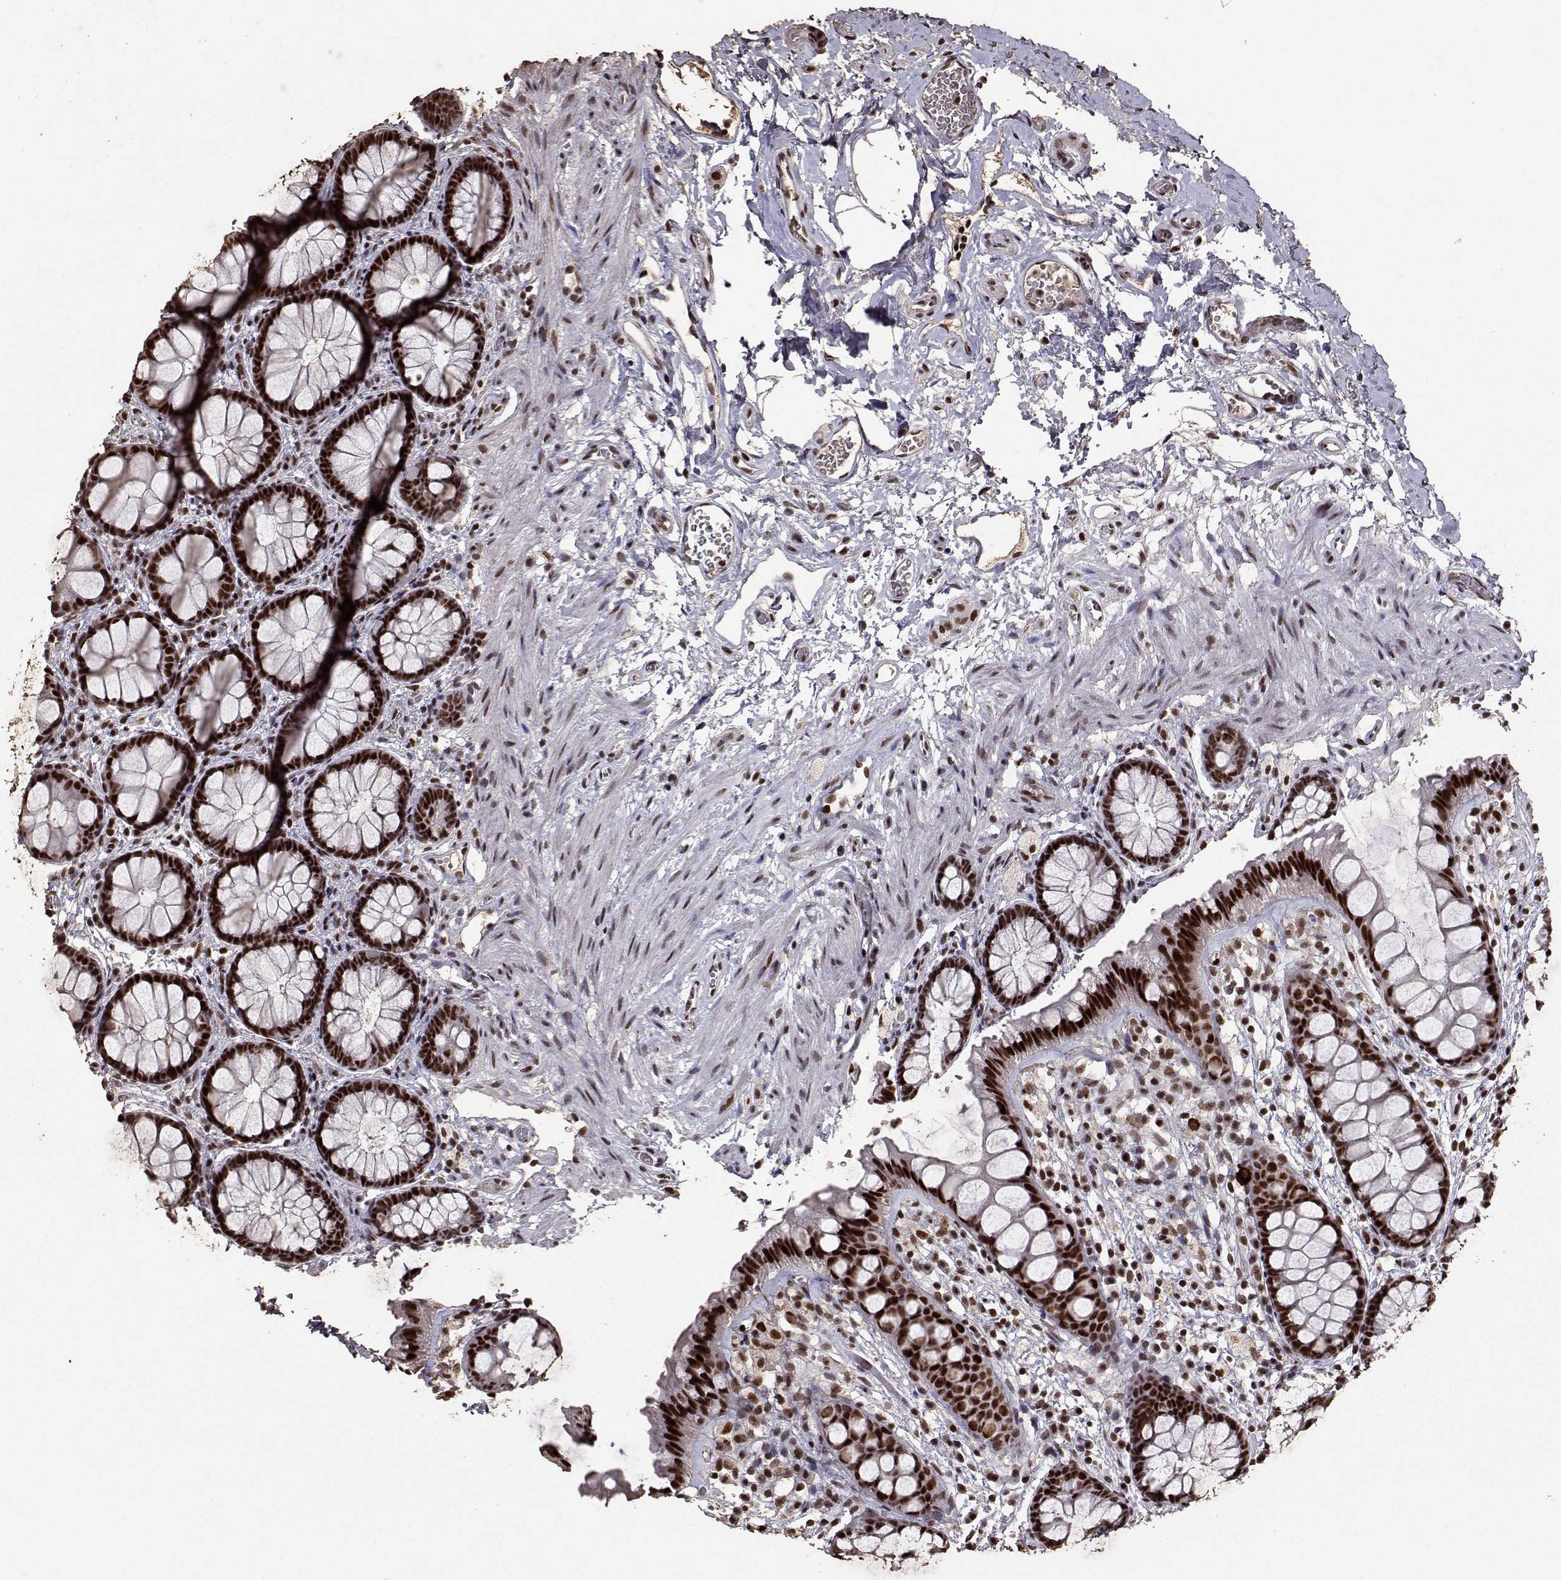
{"staining": {"intensity": "strong", "quantity": ">75%", "location": "nuclear"}, "tissue": "rectum", "cell_type": "Glandular cells", "image_type": "normal", "snomed": [{"axis": "morphology", "description": "Normal tissue, NOS"}, {"axis": "topography", "description": "Rectum"}], "caption": "Rectum stained with DAB (3,3'-diaminobenzidine) IHC shows high levels of strong nuclear positivity in approximately >75% of glandular cells.", "gene": "TOE1", "patient": {"sex": "female", "age": 62}}